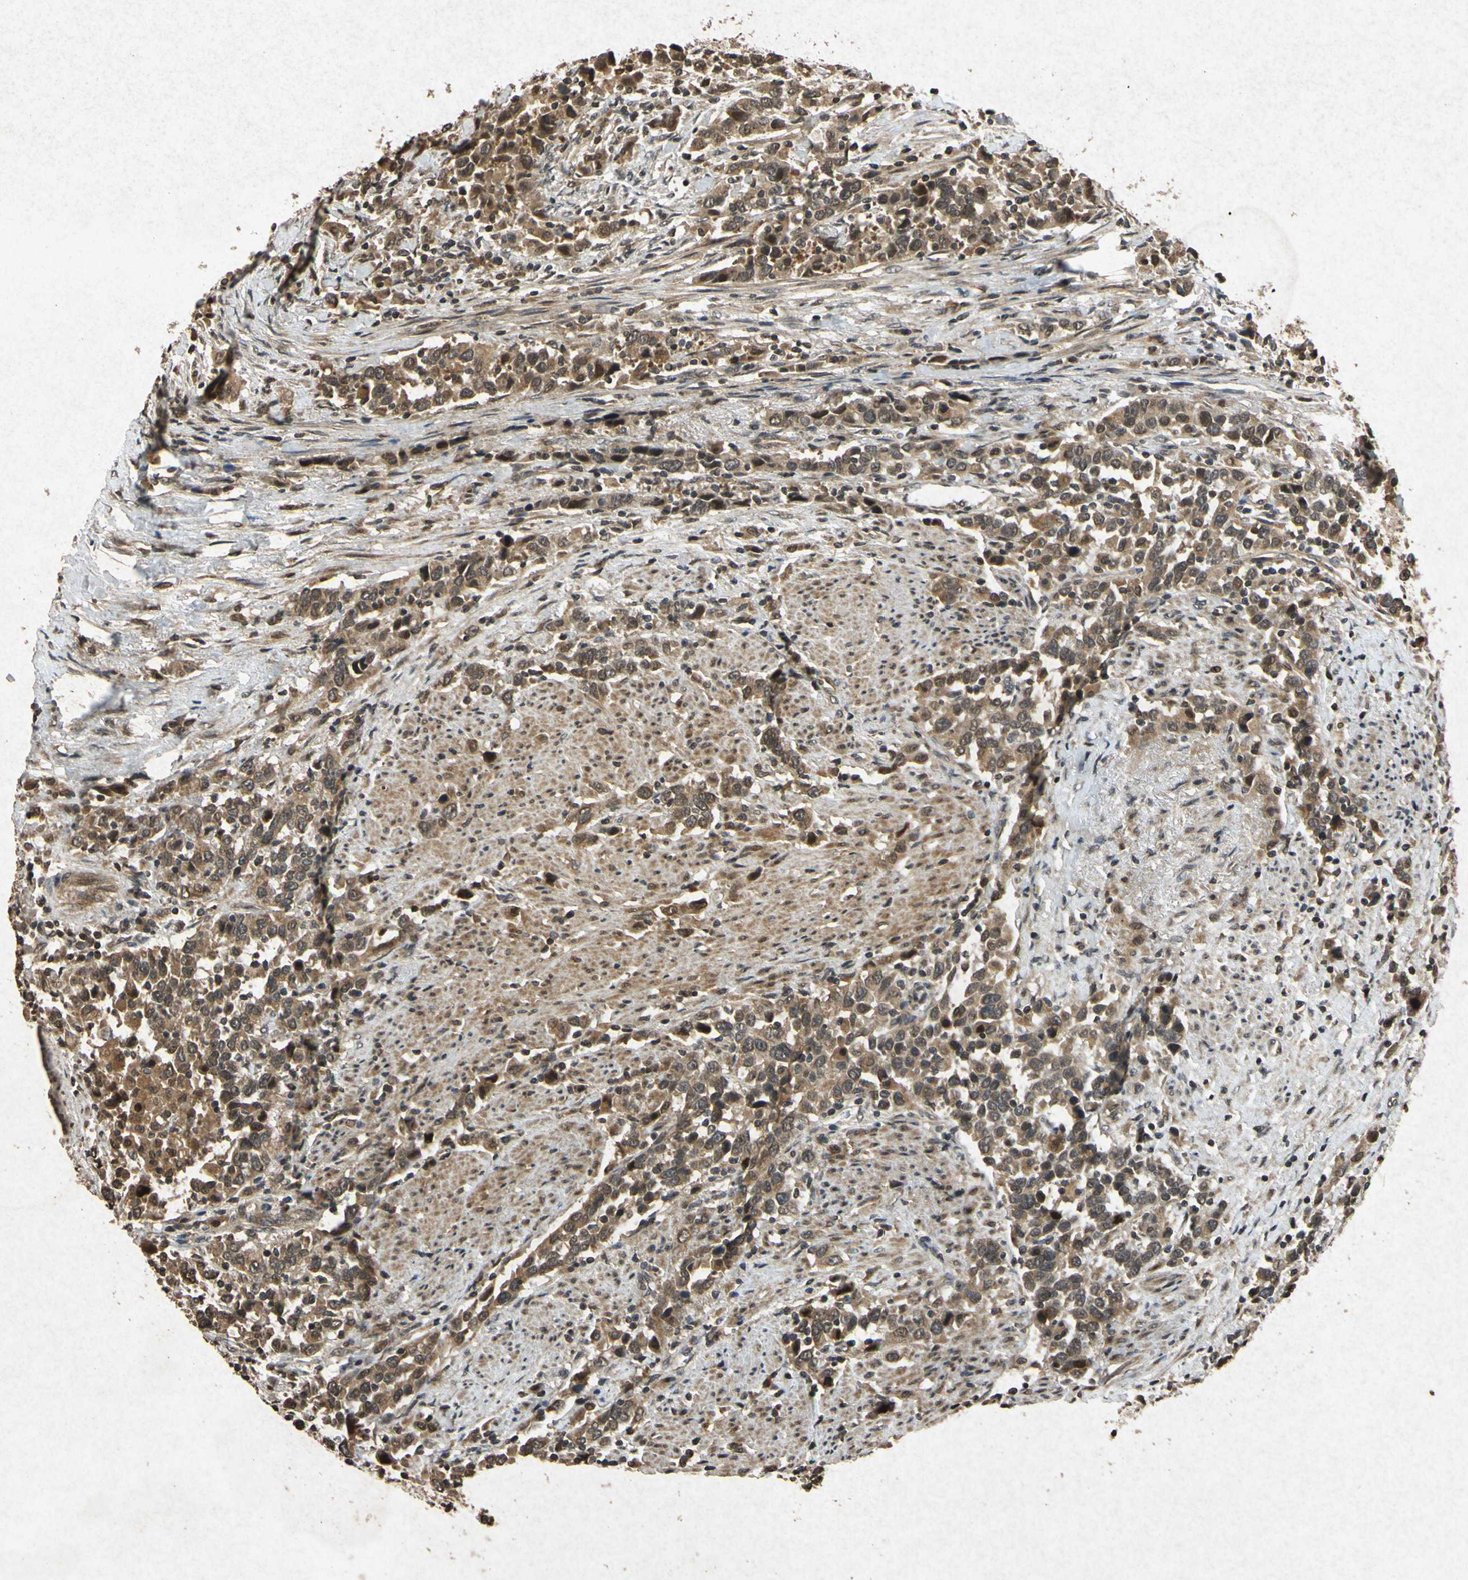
{"staining": {"intensity": "moderate", "quantity": ">75%", "location": "cytoplasmic/membranous"}, "tissue": "urothelial cancer", "cell_type": "Tumor cells", "image_type": "cancer", "snomed": [{"axis": "morphology", "description": "Urothelial carcinoma, High grade"}, {"axis": "topography", "description": "Urinary bladder"}], "caption": "Immunohistochemistry photomicrograph of neoplastic tissue: human urothelial cancer stained using immunohistochemistry (IHC) shows medium levels of moderate protein expression localized specifically in the cytoplasmic/membranous of tumor cells, appearing as a cytoplasmic/membranous brown color.", "gene": "ATP6V1H", "patient": {"sex": "male", "age": 61}}